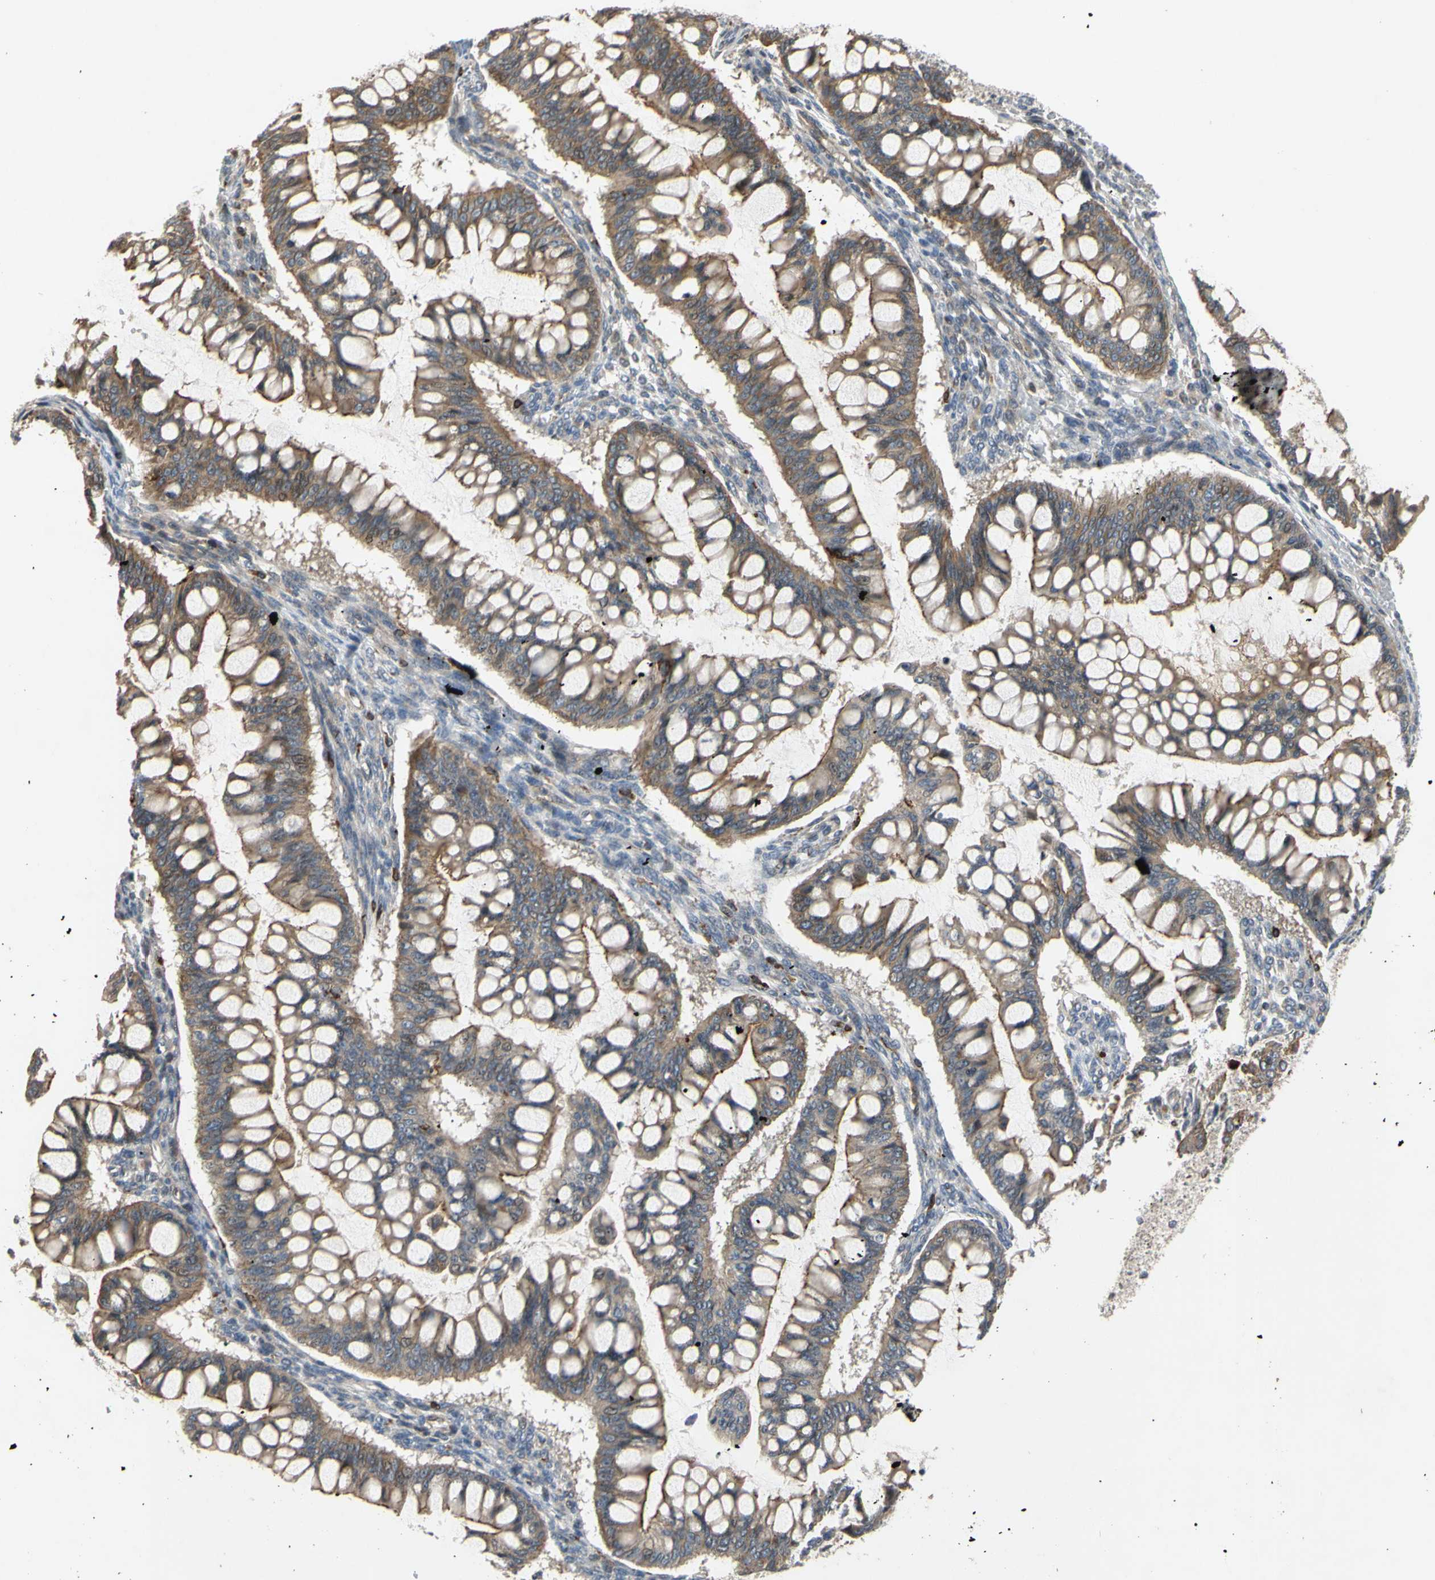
{"staining": {"intensity": "moderate", "quantity": ">75%", "location": "cytoplasmic/membranous"}, "tissue": "ovarian cancer", "cell_type": "Tumor cells", "image_type": "cancer", "snomed": [{"axis": "morphology", "description": "Cystadenocarcinoma, mucinous, NOS"}, {"axis": "topography", "description": "Ovary"}], "caption": "A brown stain shows moderate cytoplasmic/membranous expression of a protein in ovarian cancer (mucinous cystadenocarcinoma) tumor cells.", "gene": "PLXNA2", "patient": {"sex": "female", "age": 73}}